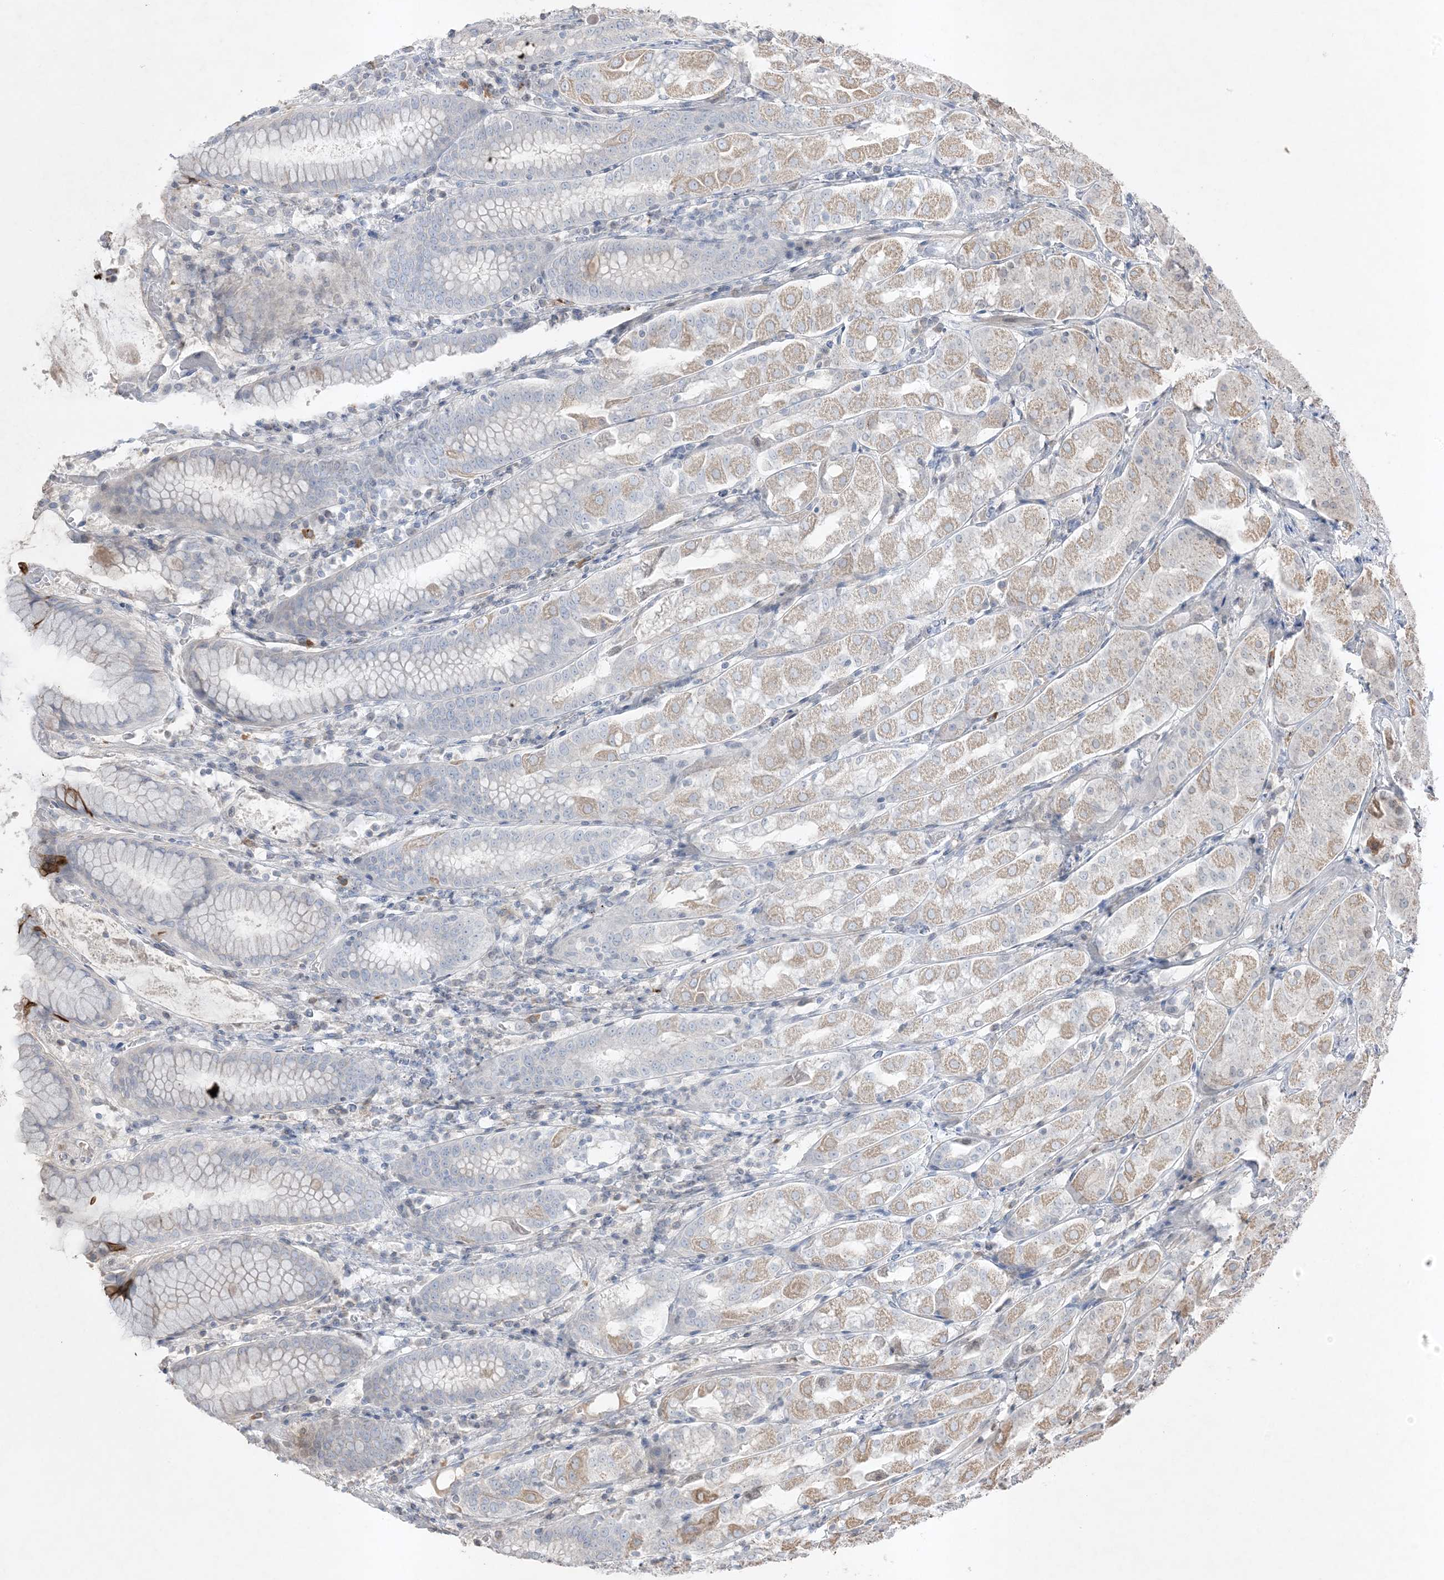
{"staining": {"intensity": "weak", "quantity": "25%-75%", "location": "cytoplasmic/membranous"}, "tissue": "stomach", "cell_type": "Glandular cells", "image_type": "normal", "snomed": [{"axis": "morphology", "description": "Normal tissue, NOS"}, {"axis": "topography", "description": "Stomach"}, {"axis": "topography", "description": "Stomach, lower"}], "caption": "Immunohistochemistry of benign stomach exhibits low levels of weak cytoplasmic/membranous staining in approximately 25%-75% of glandular cells. Using DAB (3,3'-diaminobenzidine) (brown) and hematoxylin (blue) stains, captured at high magnification using brightfield microscopy.", "gene": "FNDC1", "patient": {"sex": "female", "age": 56}}